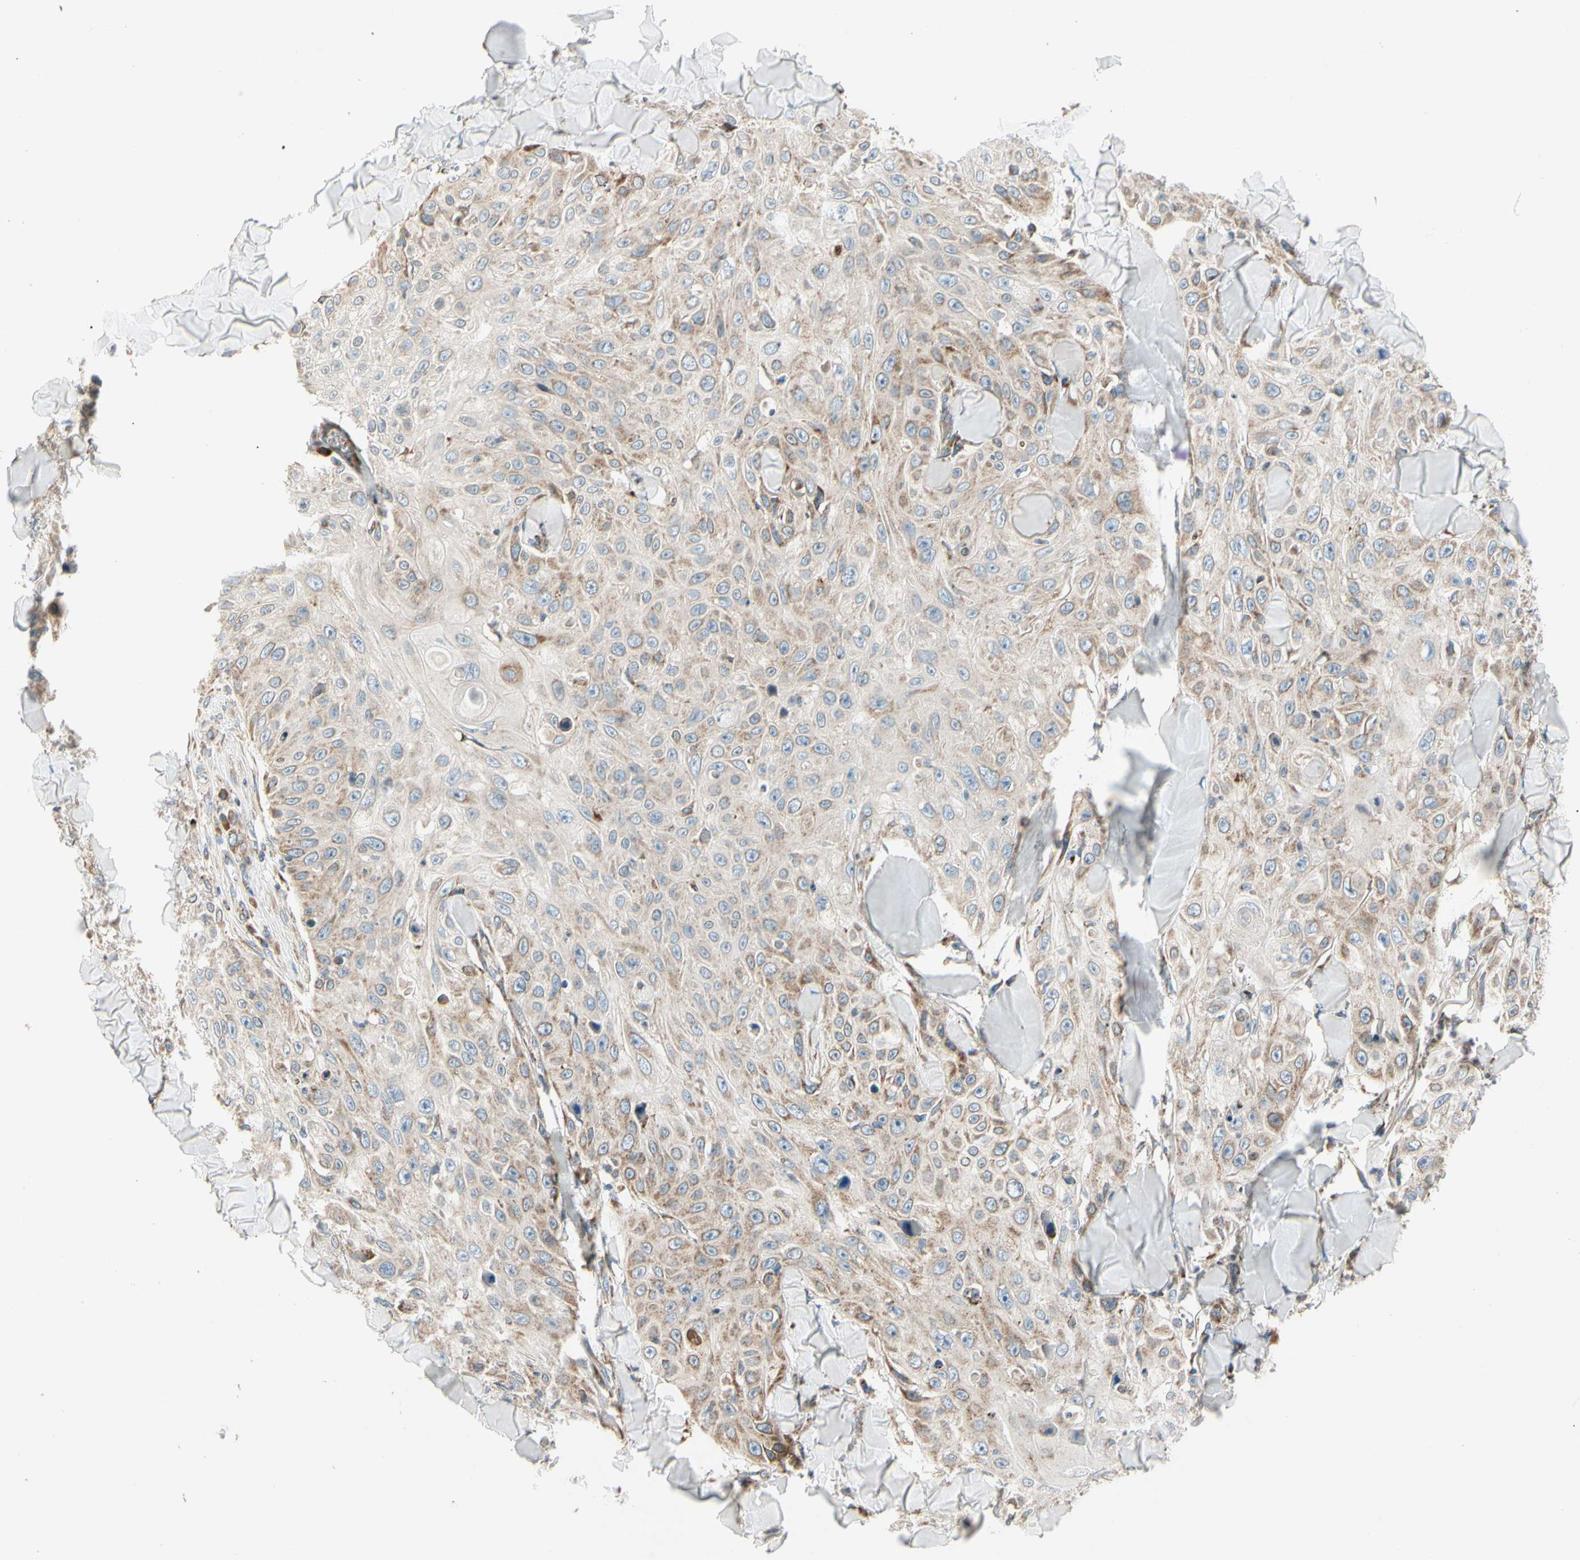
{"staining": {"intensity": "weak", "quantity": ">75%", "location": "cytoplasmic/membranous"}, "tissue": "skin cancer", "cell_type": "Tumor cells", "image_type": "cancer", "snomed": [{"axis": "morphology", "description": "Squamous cell carcinoma, NOS"}, {"axis": "topography", "description": "Skin"}], "caption": "Squamous cell carcinoma (skin) stained with immunohistochemistry (IHC) exhibits weak cytoplasmic/membranous staining in approximately >75% of tumor cells.", "gene": "MRPL9", "patient": {"sex": "male", "age": 86}}